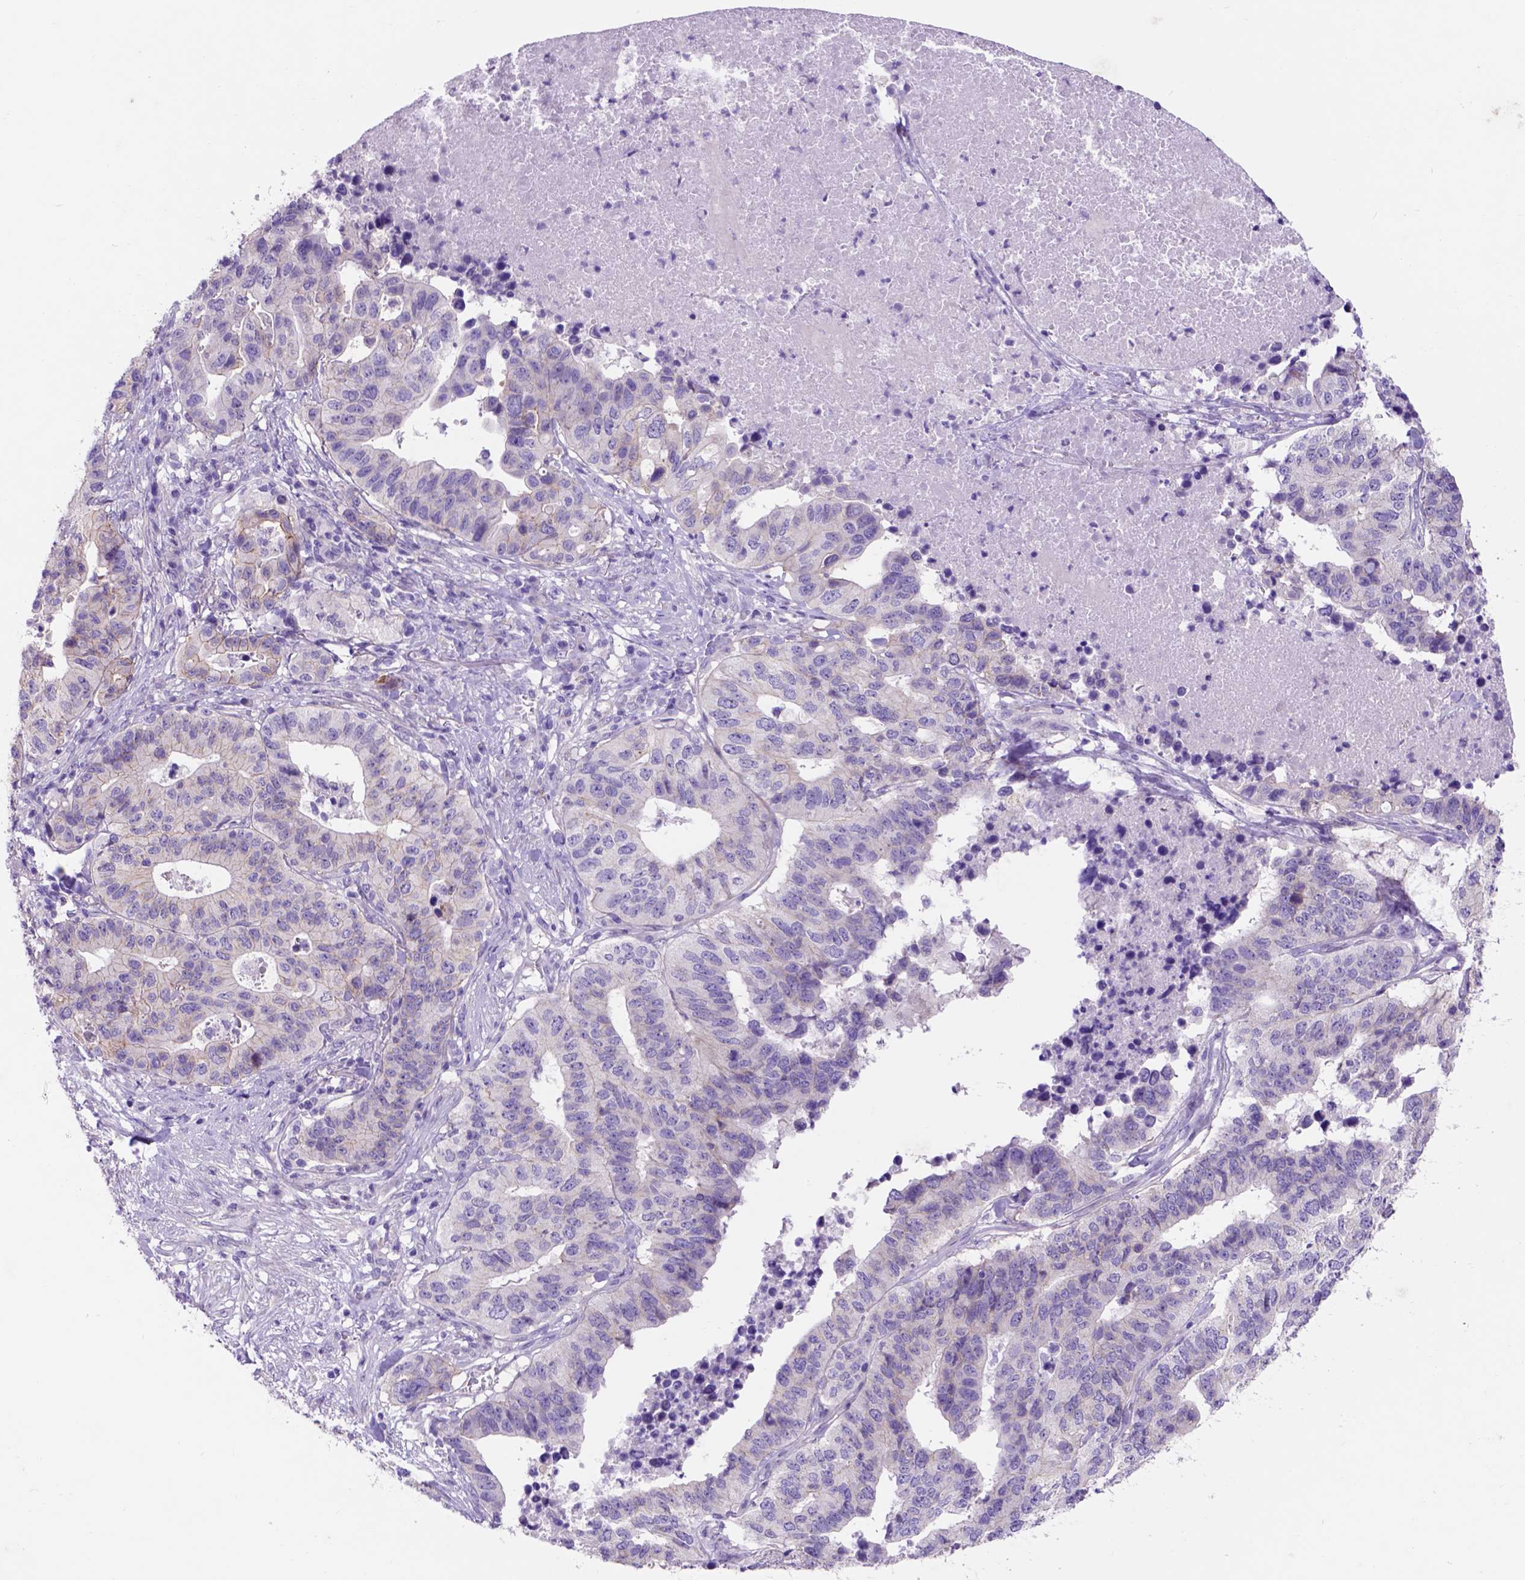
{"staining": {"intensity": "negative", "quantity": "none", "location": "none"}, "tissue": "stomach cancer", "cell_type": "Tumor cells", "image_type": "cancer", "snomed": [{"axis": "morphology", "description": "Adenocarcinoma, NOS"}, {"axis": "topography", "description": "Stomach, upper"}], "caption": "Stomach cancer stained for a protein using immunohistochemistry displays no positivity tumor cells.", "gene": "EGFR", "patient": {"sex": "female", "age": 67}}